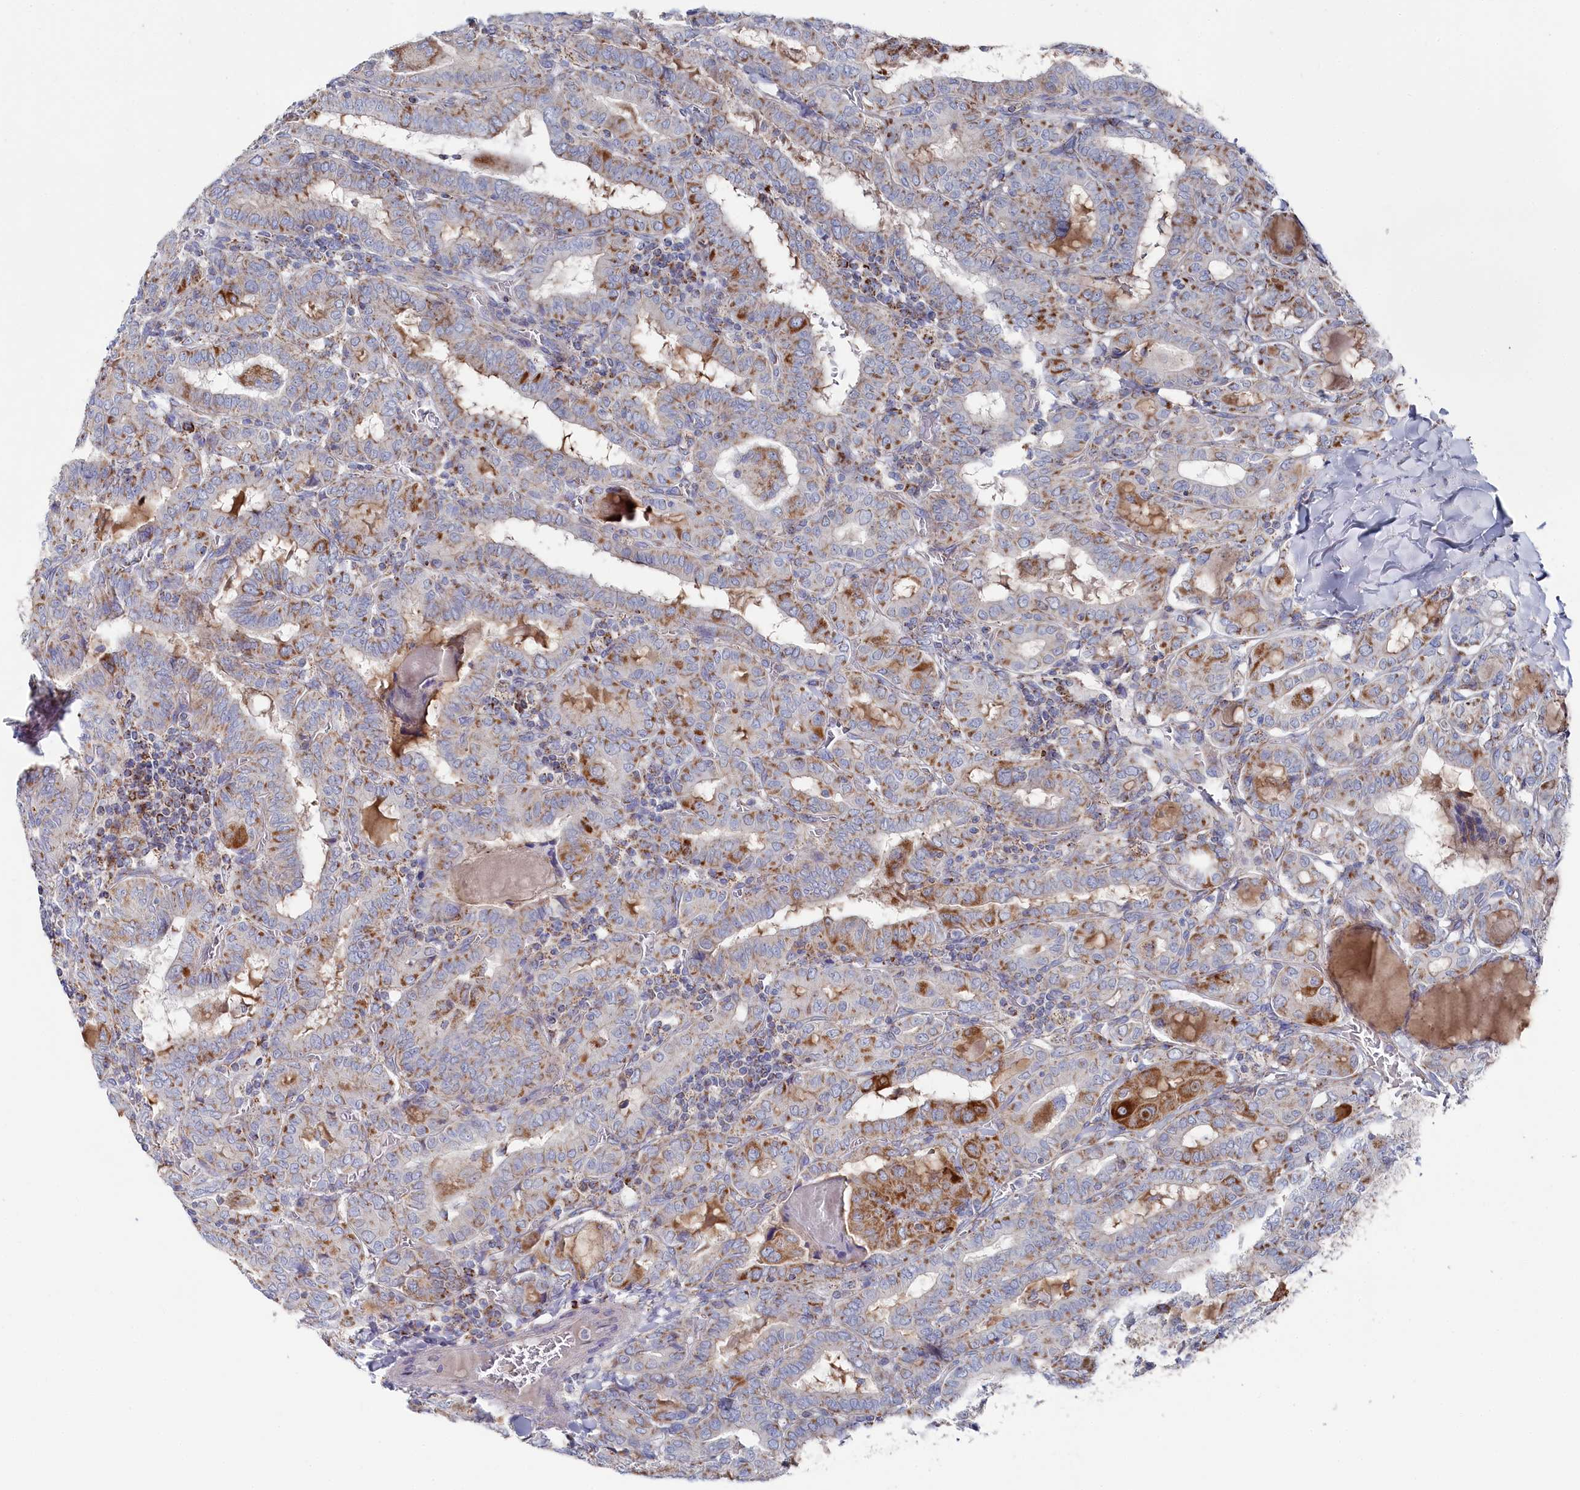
{"staining": {"intensity": "moderate", "quantity": "25%-75%", "location": "cytoplasmic/membranous"}, "tissue": "thyroid cancer", "cell_type": "Tumor cells", "image_type": "cancer", "snomed": [{"axis": "morphology", "description": "Papillary adenocarcinoma, NOS"}, {"axis": "topography", "description": "Thyroid gland"}], "caption": "Brown immunohistochemical staining in thyroid papillary adenocarcinoma reveals moderate cytoplasmic/membranous positivity in approximately 25%-75% of tumor cells.", "gene": "GLS2", "patient": {"sex": "female", "age": 72}}